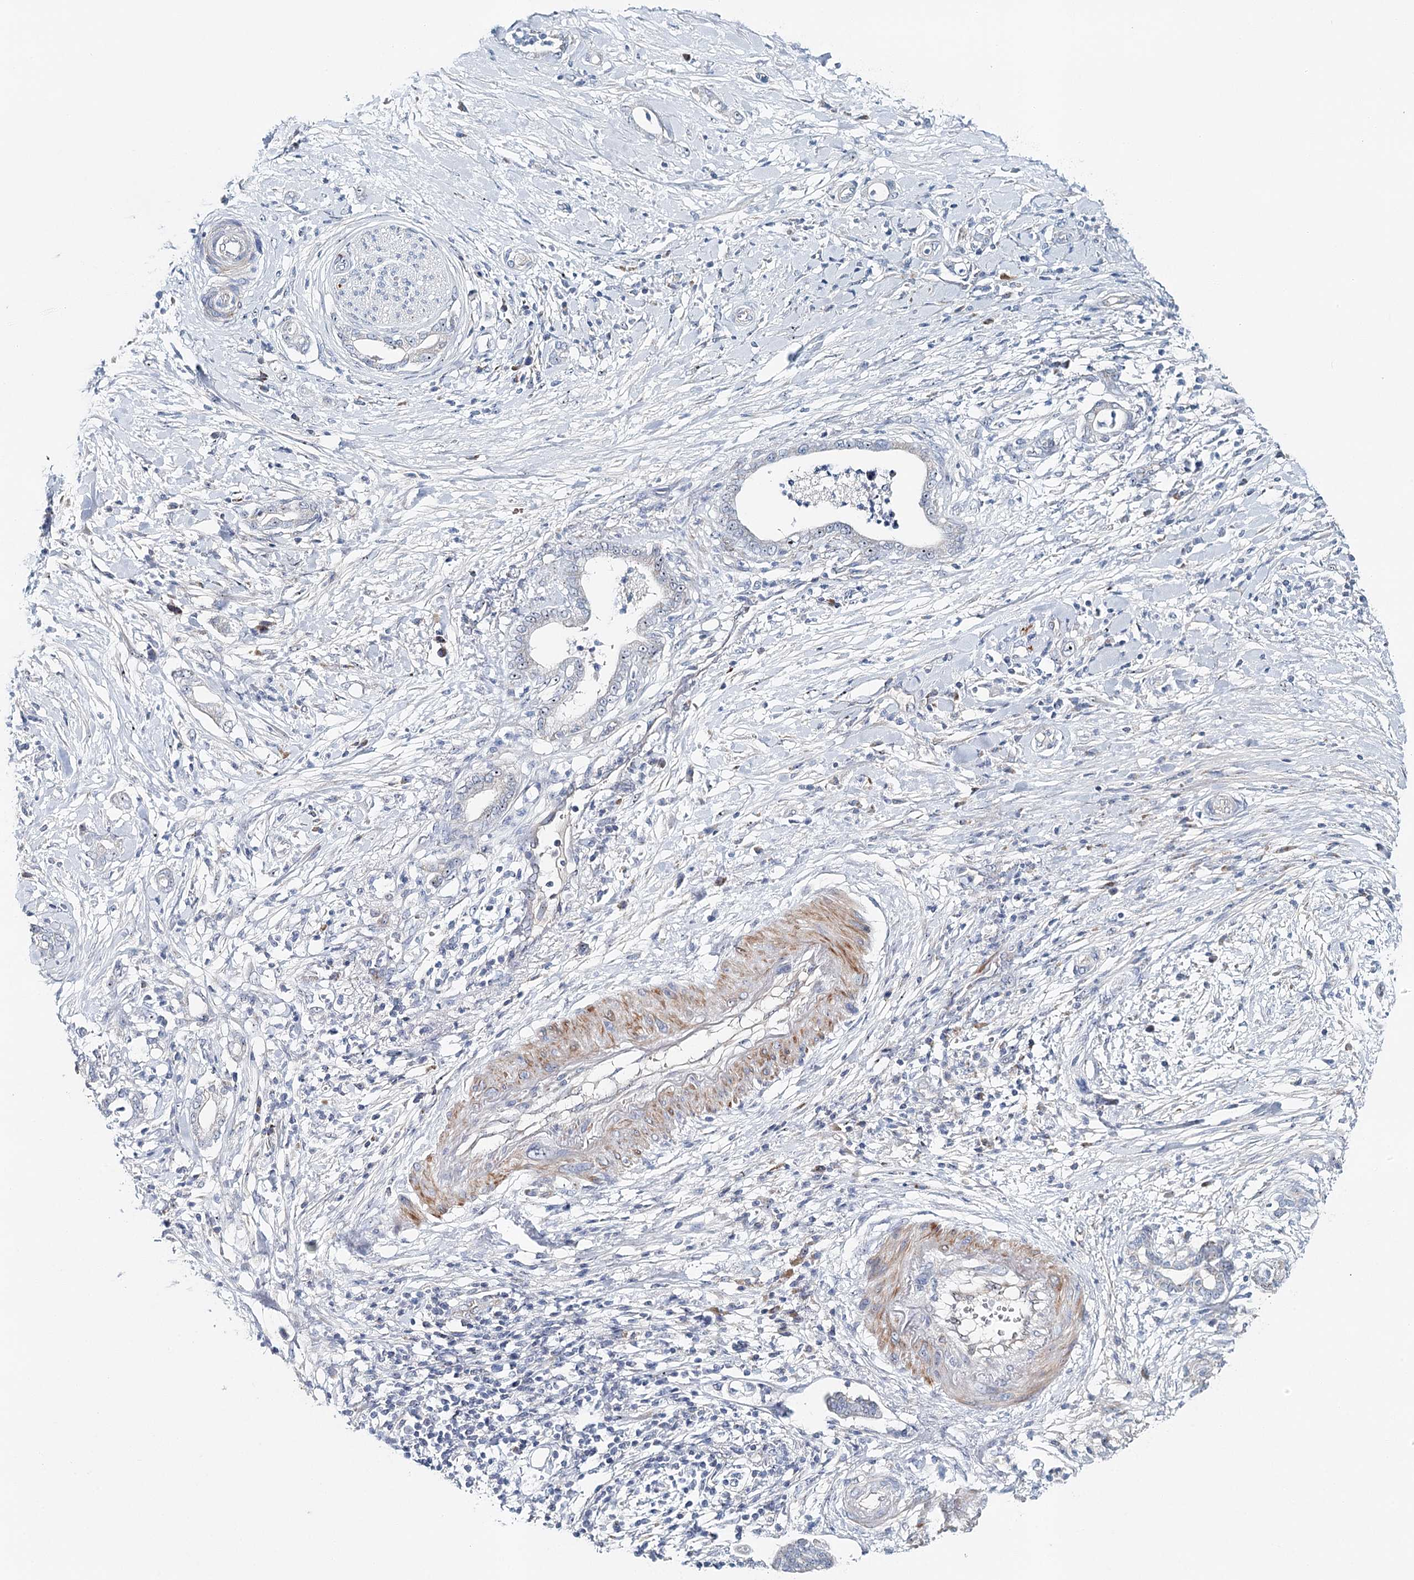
{"staining": {"intensity": "negative", "quantity": "none", "location": "none"}, "tissue": "pancreatic cancer", "cell_type": "Tumor cells", "image_type": "cancer", "snomed": [{"axis": "morphology", "description": "Adenocarcinoma, NOS"}, {"axis": "topography", "description": "Pancreas"}], "caption": "This micrograph is of pancreatic adenocarcinoma stained with IHC to label a protein in brown with the nuclei are counter-stained blue. There is no staining in tumor cells.", "gene": "RBM43", "patient": {"sex": "female", "age": 55}}